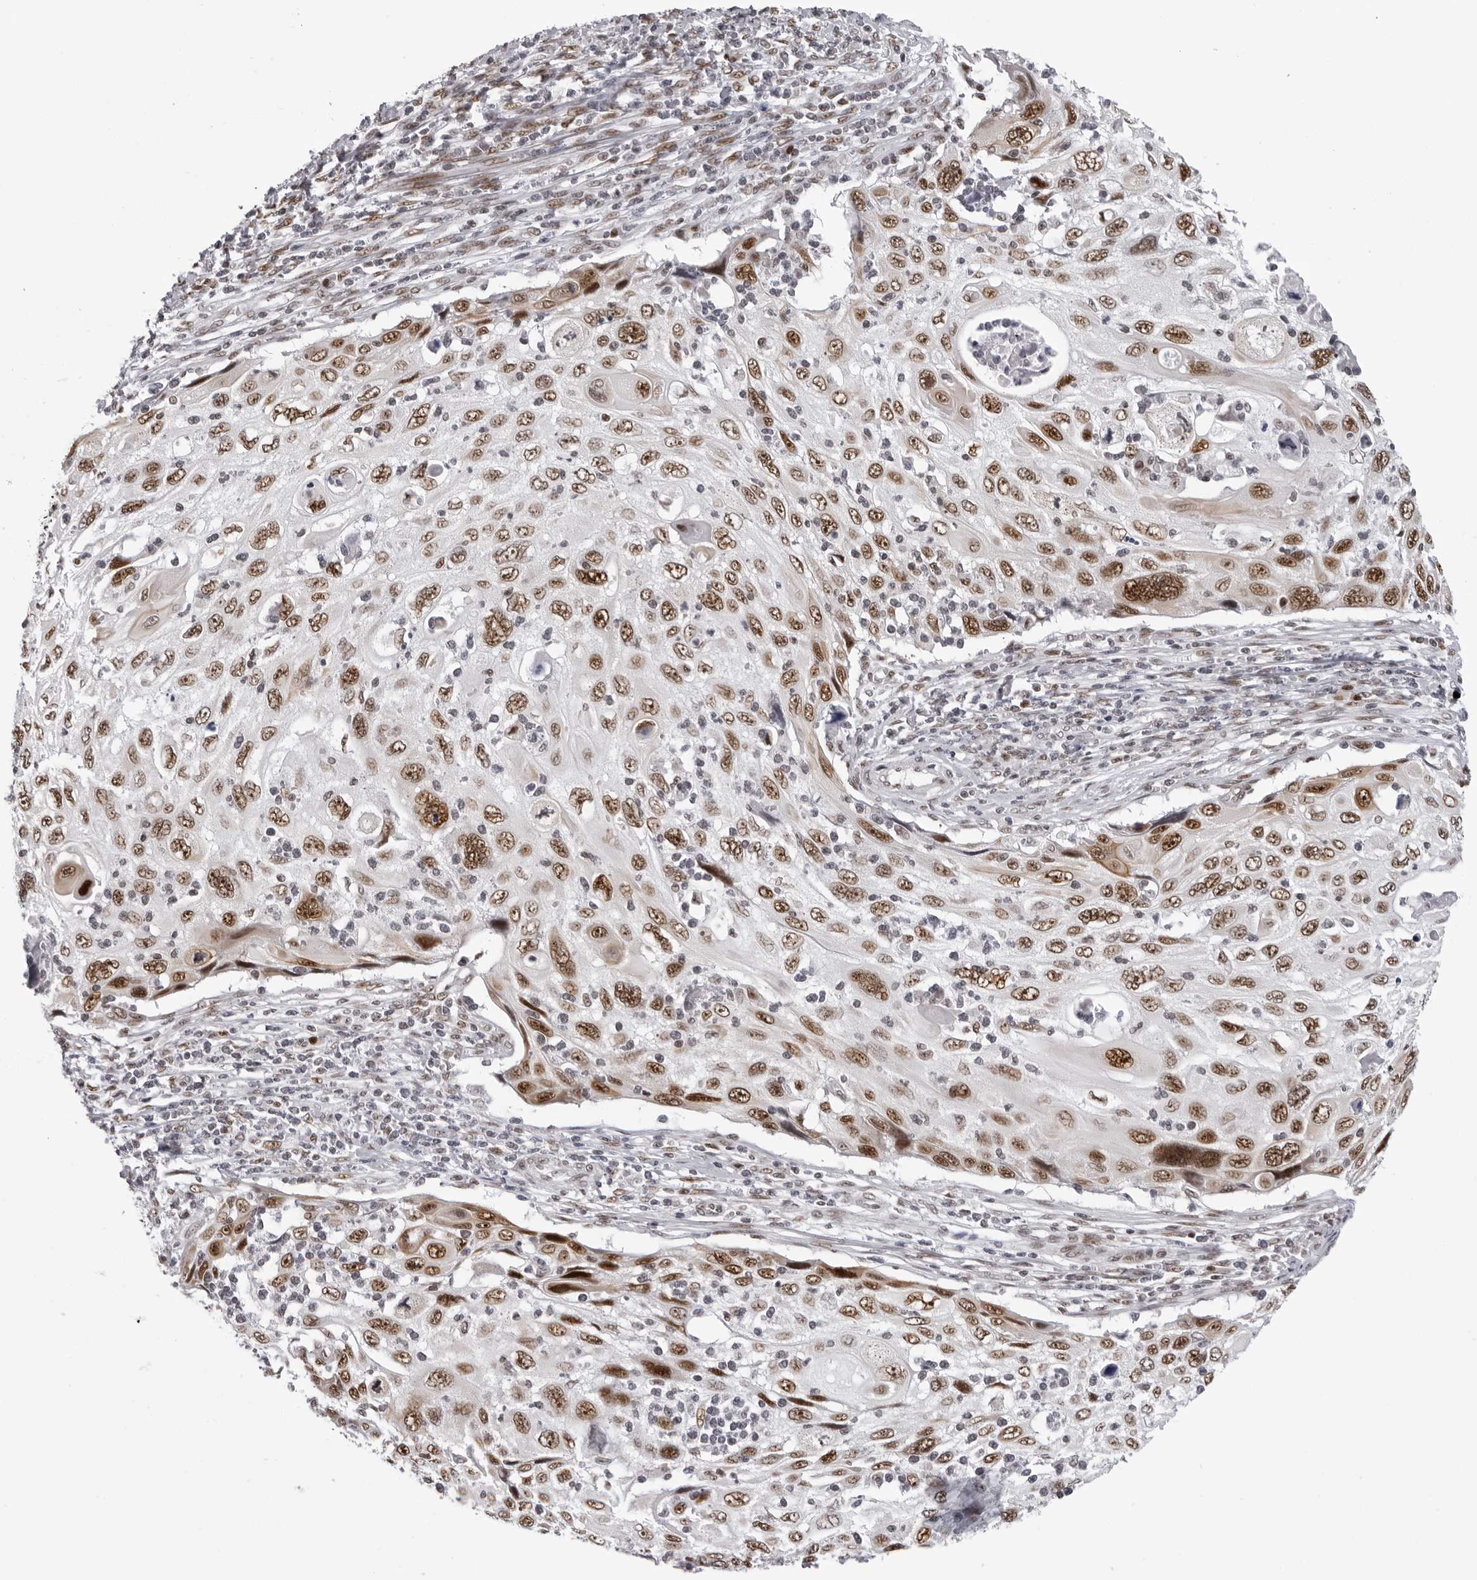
{"staining": {"intensity": "moderate", "quantity": ">75%", "location": "nuclear"}, "tissue": "cervical cancer", "cell_type": "Tumor cells", "image_type": "cancer", "snomed": [{"axis": "morphology", "description": "Squamous cell carcinoma, NOS"}, {"axis": "topography", "description": "Cervix"}], "caption": "A high-resolution image shows IHC staining of cervical cancer (squamous cell carcinoma), which reveals moderate nuclear staining in about >75% of tumor cells.", "gene": "HEXIM2", "patient": {"sex": "female", "age": 70}}